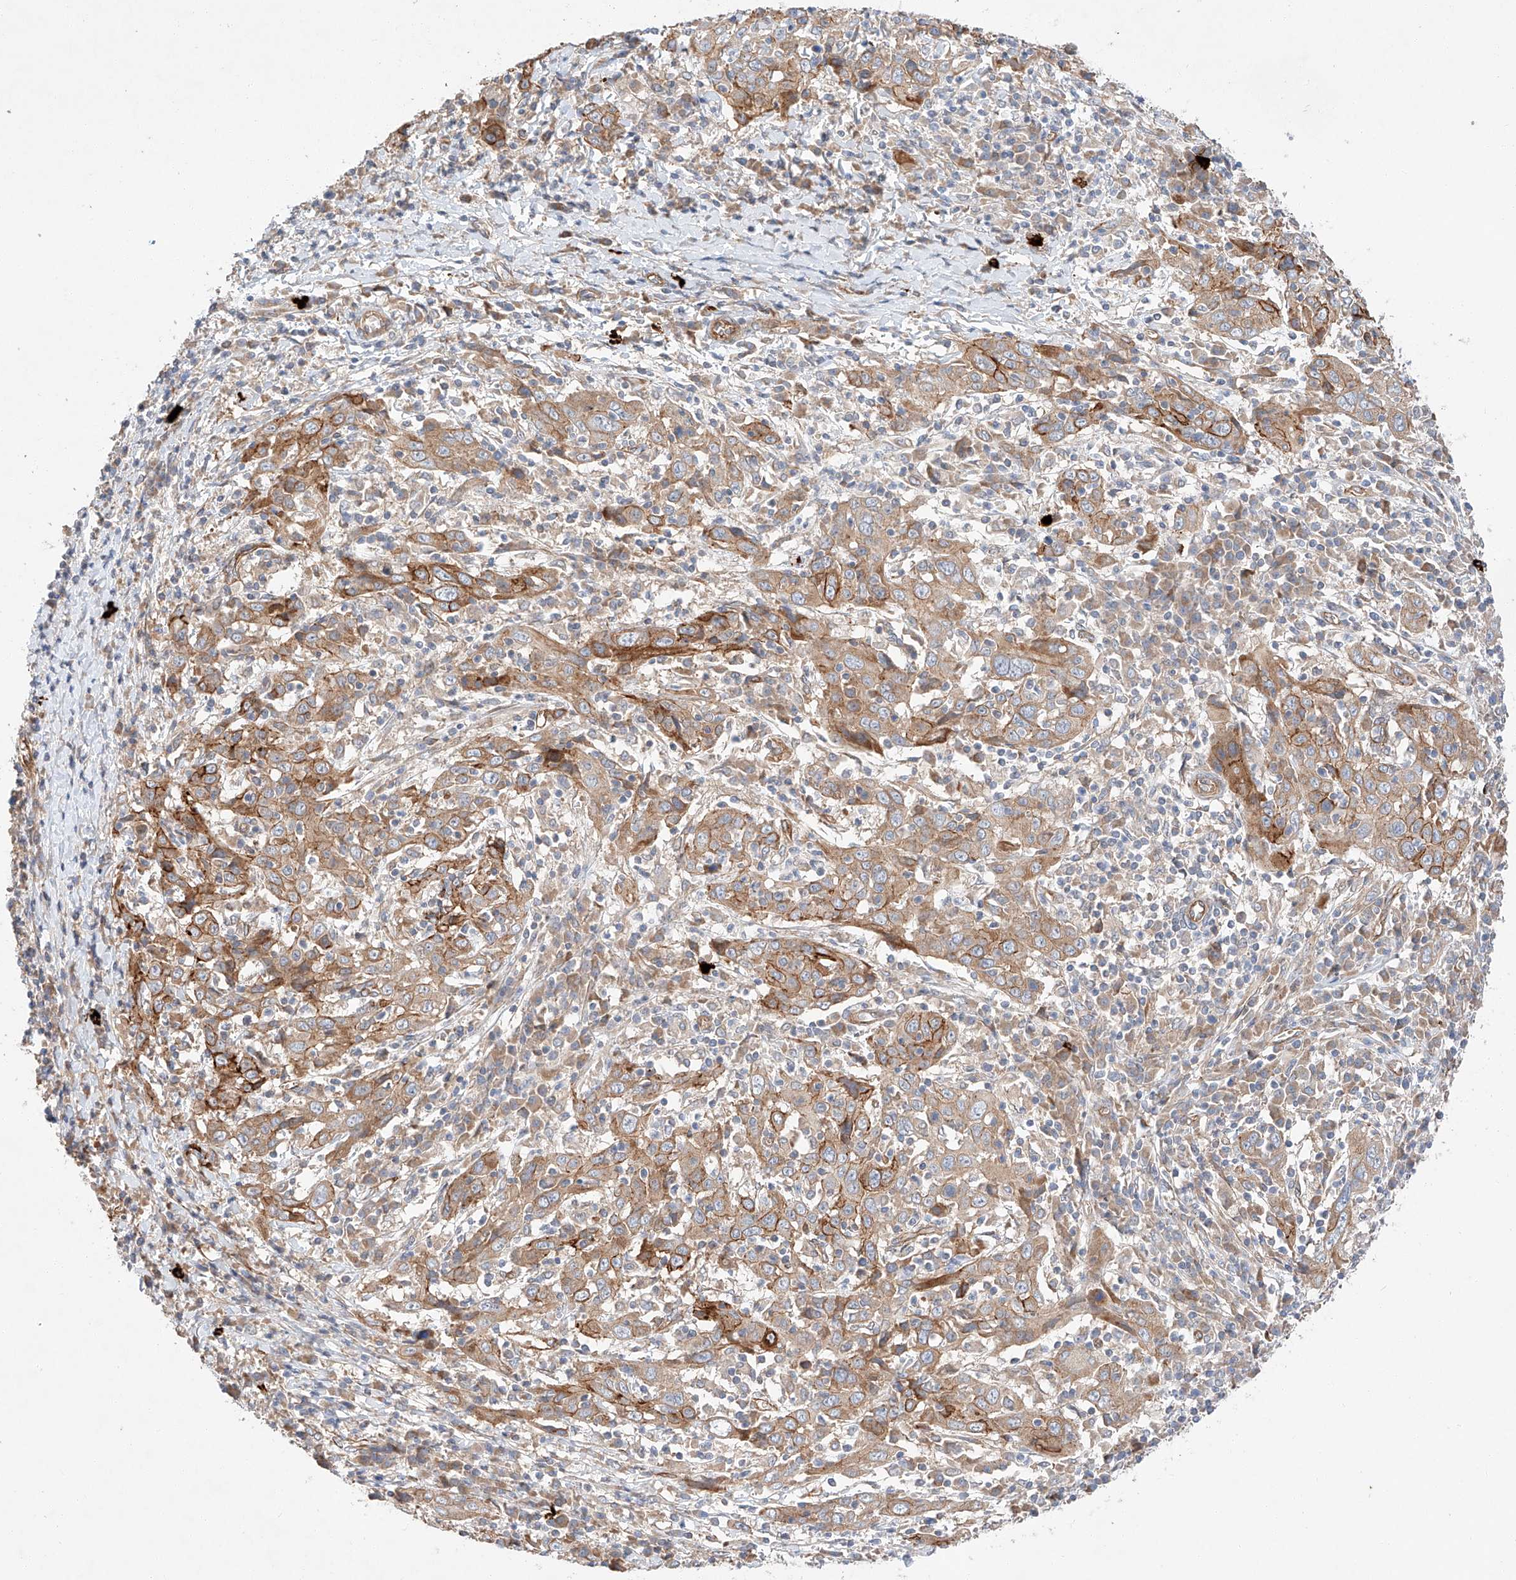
{"staining": {"intensity": "moderate", "quantity": ">75%", "location": "cytoplasmic/membranous"}, "tissue": "cervical cancer", "cell_type": "Tumor cells", "image_type": "cancer", "snomed": [{"axis": "morphology", "description": "Squamous cell carcinoma, NOS"}, {"axis": "topography", "description": "Cervix"}], "caption": "A photomicrograph showing moderate cytoplasmic/membranous positivity in about >75% of tumor cells in cervical cancer, as visualized by brown immunohistochemical staining.", "gene": "MINDY4", "patient": {"sex": "female", "age": 46}}